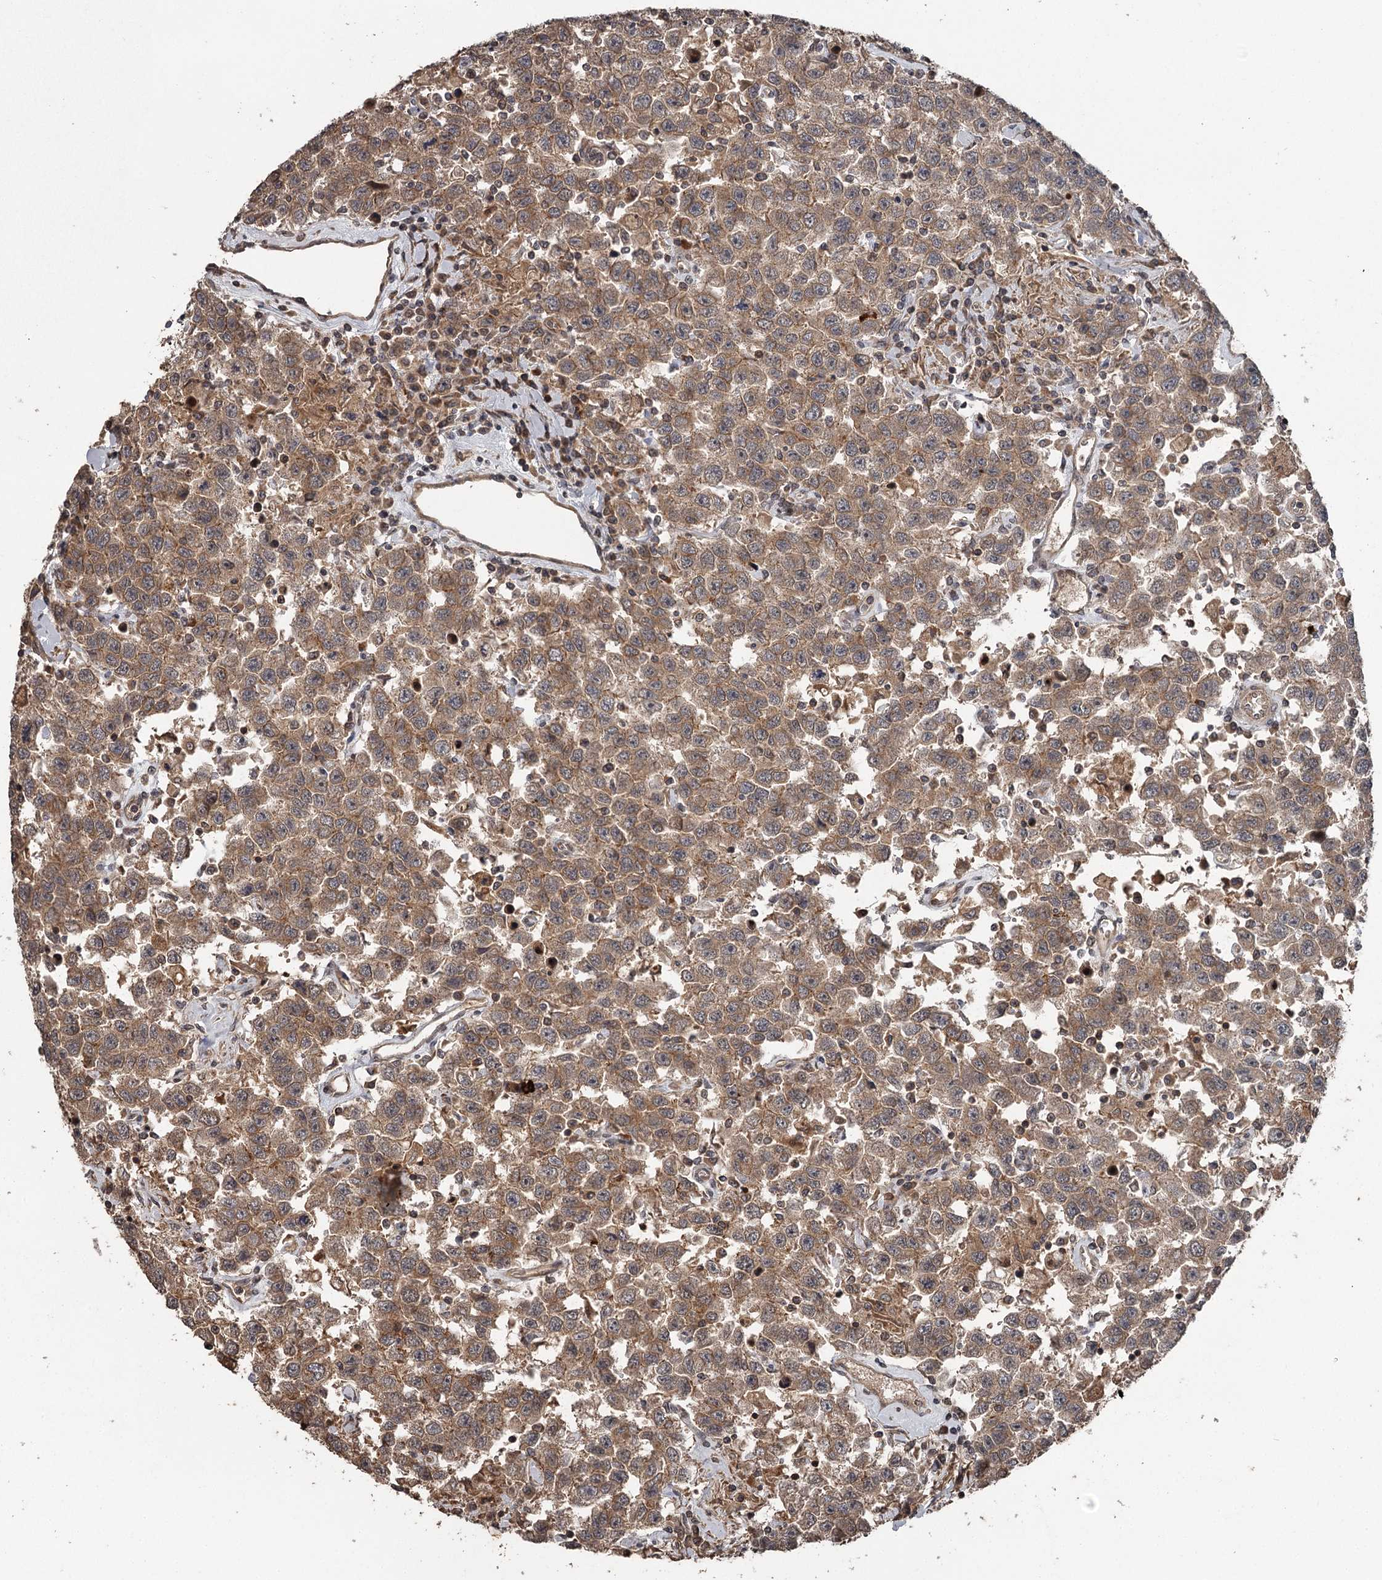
{"staining": {"intensity": "moderate", "quantity": ">75%", "location": "cytoplasmic/membranous"}, "tissue": "testis cancer", "cell_type": "Tumor cells", "image_type": "cancer", "snomed": [{"axis": "morphology", "description": "Seminoma, NOS"}, {"axis": "topography", "description": "Testis"}], "caption": "Protein expression analysis of human testis cancer reveals moderate cytoplasmic/membranous positivity in about >75% of tumor cells.", "gene": "RAB21", "patient": {"sex": "male", "age": 41}}